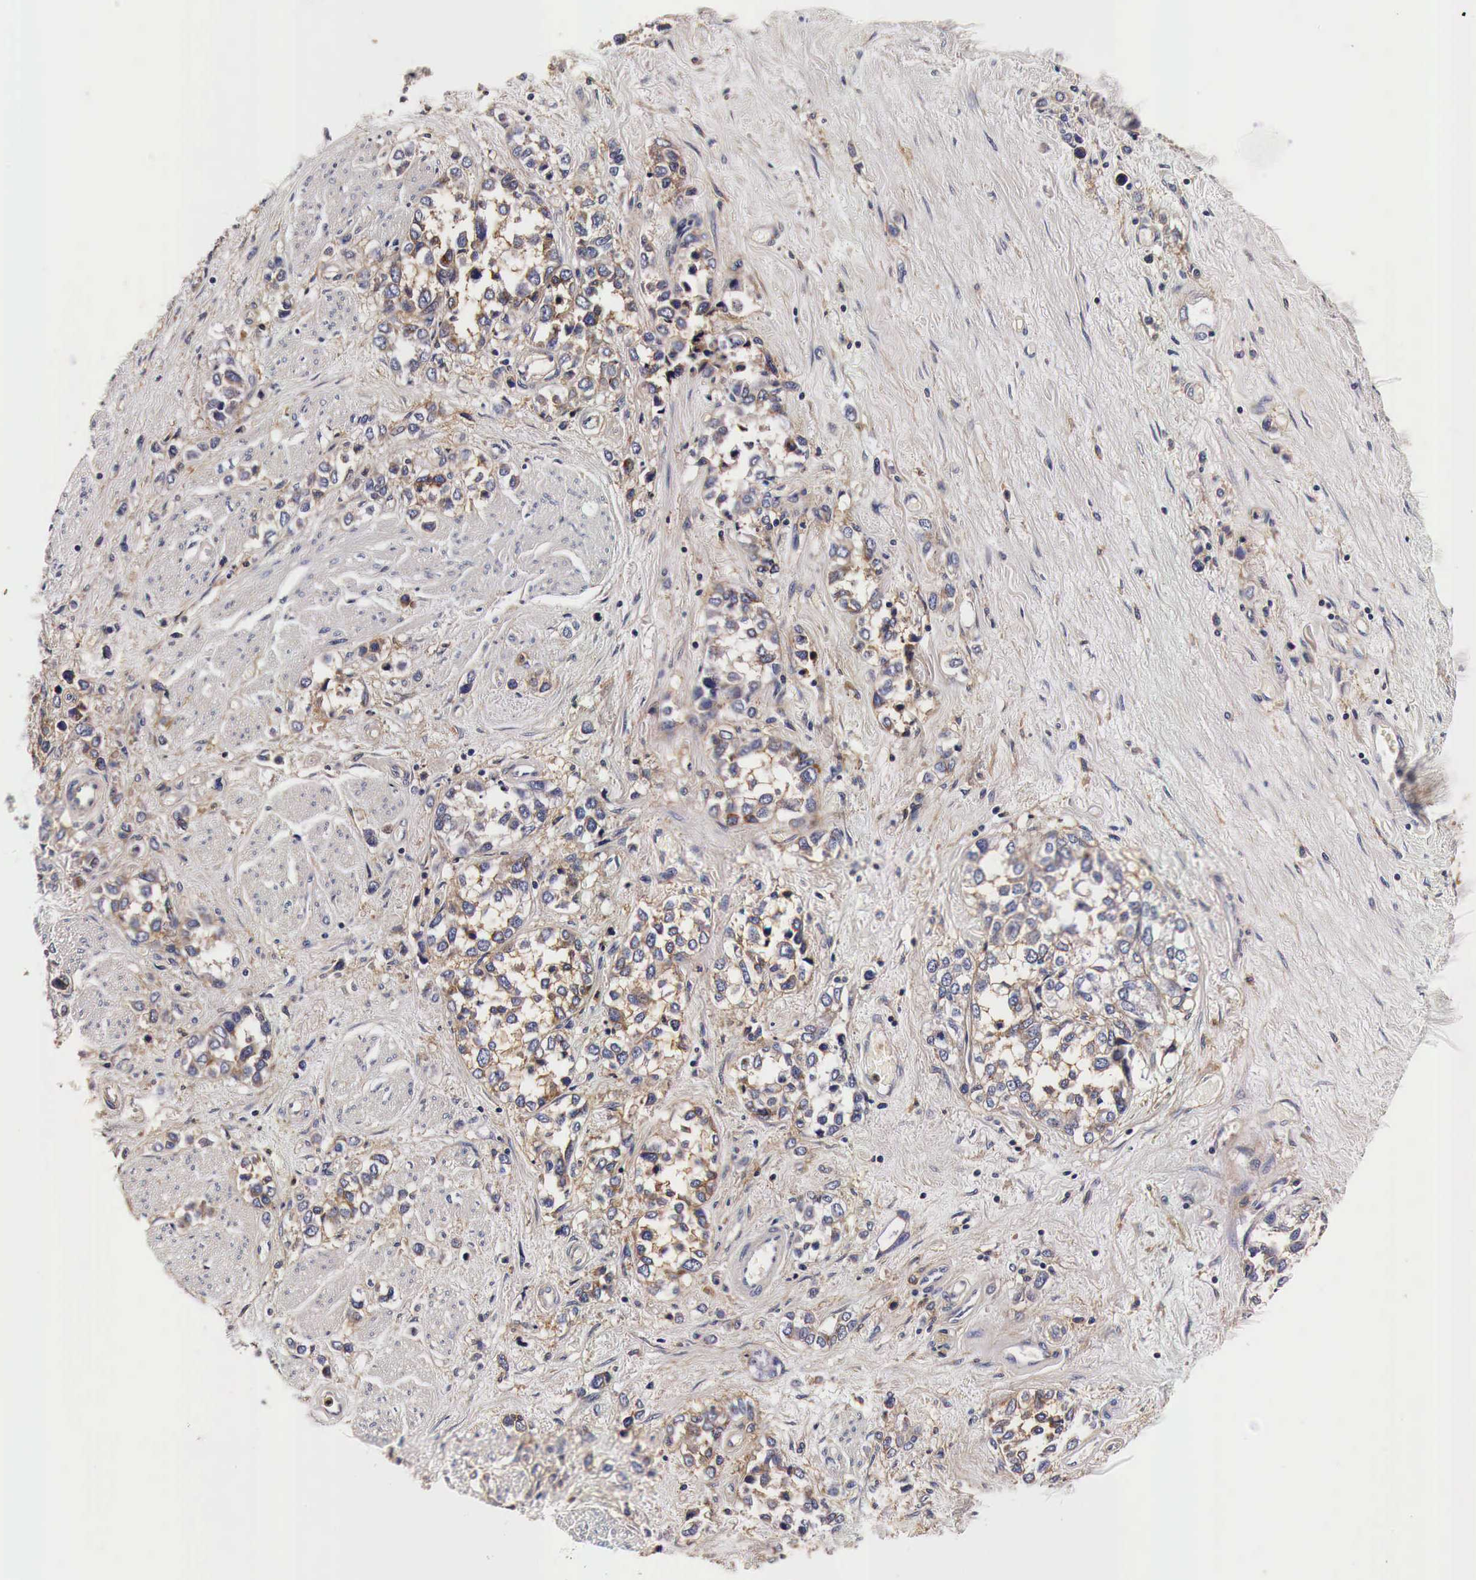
{"staining": {"intensity": "moderate", "quantity": "25%-75%", "location": "cytoplasmic/membranous"}, "tissue": "stomach cancer", "cell_type": "Tumor cells", "image_type": "cancer", "snomed": [{"axis": "morphology", "description": "Adenocarcinoma, NOS"}, {"axis": "topography", "description": "Stomach, upper"}], "caption": "There is medium levels of moderate cytoplasmic/membranous staining in tumor cells of adenocarcinoma (stomach), as demonstrated by immunohistochemical staining (brown color).", "gene": "RP2", "patient": {"sex": "male", "age": 76}}